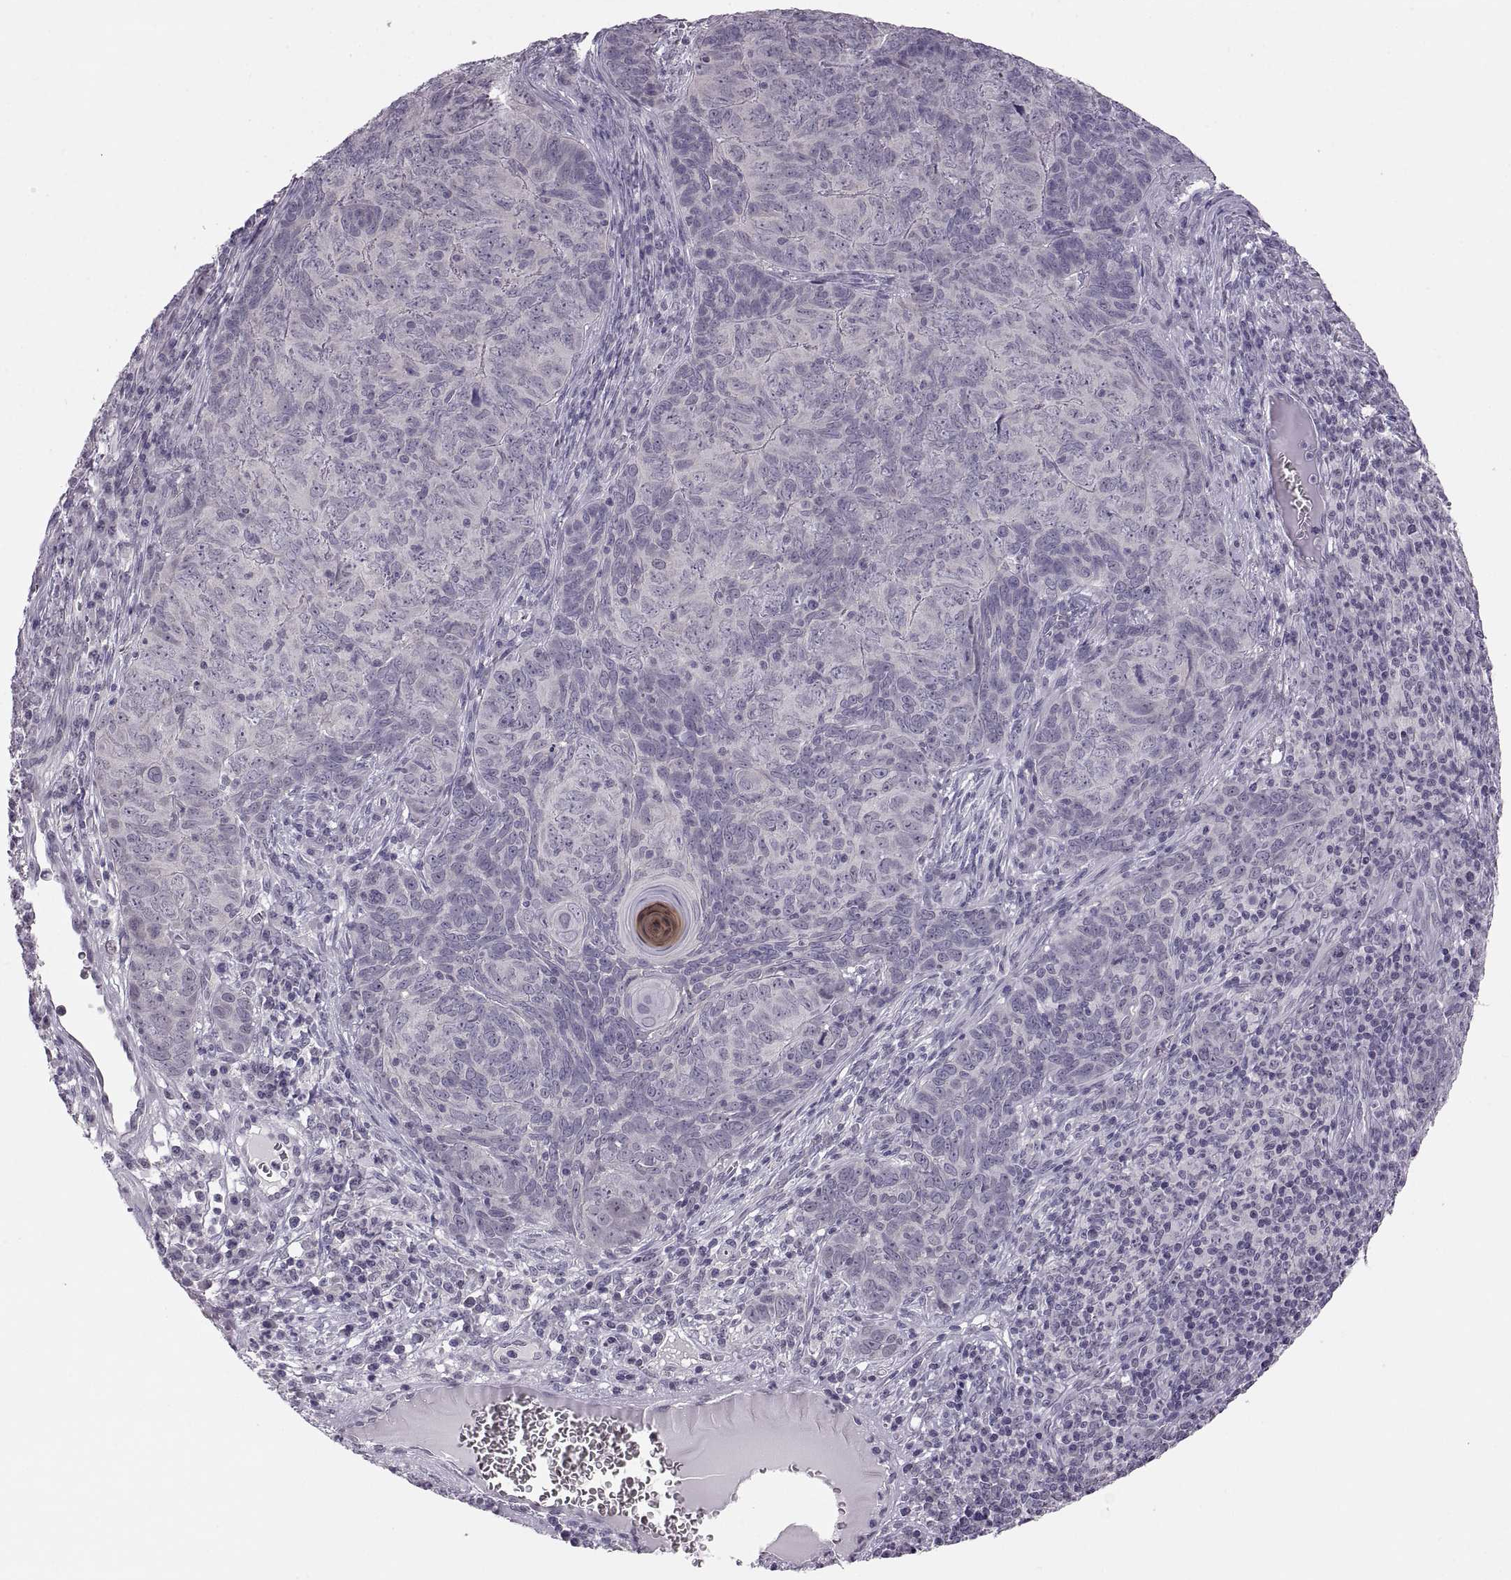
{"staining": {"intensity": "negative", "quantity": "none", "location": "none"}, "tissue": "skin cancer", "cell_type": "Tumor cells", "image_type": "cancer", "snomed": [{"axis": "morphology", "description": "Squamous cell carcinoma, NOS"}, {"axis": "topography", "description": "Skin"}, {"axis": "topography", "description": "Anal"}], "caption": "Squamous cell carcinoma (skin) was stained to show a protein in brown. There is no significant staining in tumor cells. The staining is performed using DAB brown chromogen with nuclei counter-stained in using hematoxylin.", "gene": "ADH6", "patient": {"sex": "female", "age": 51}}